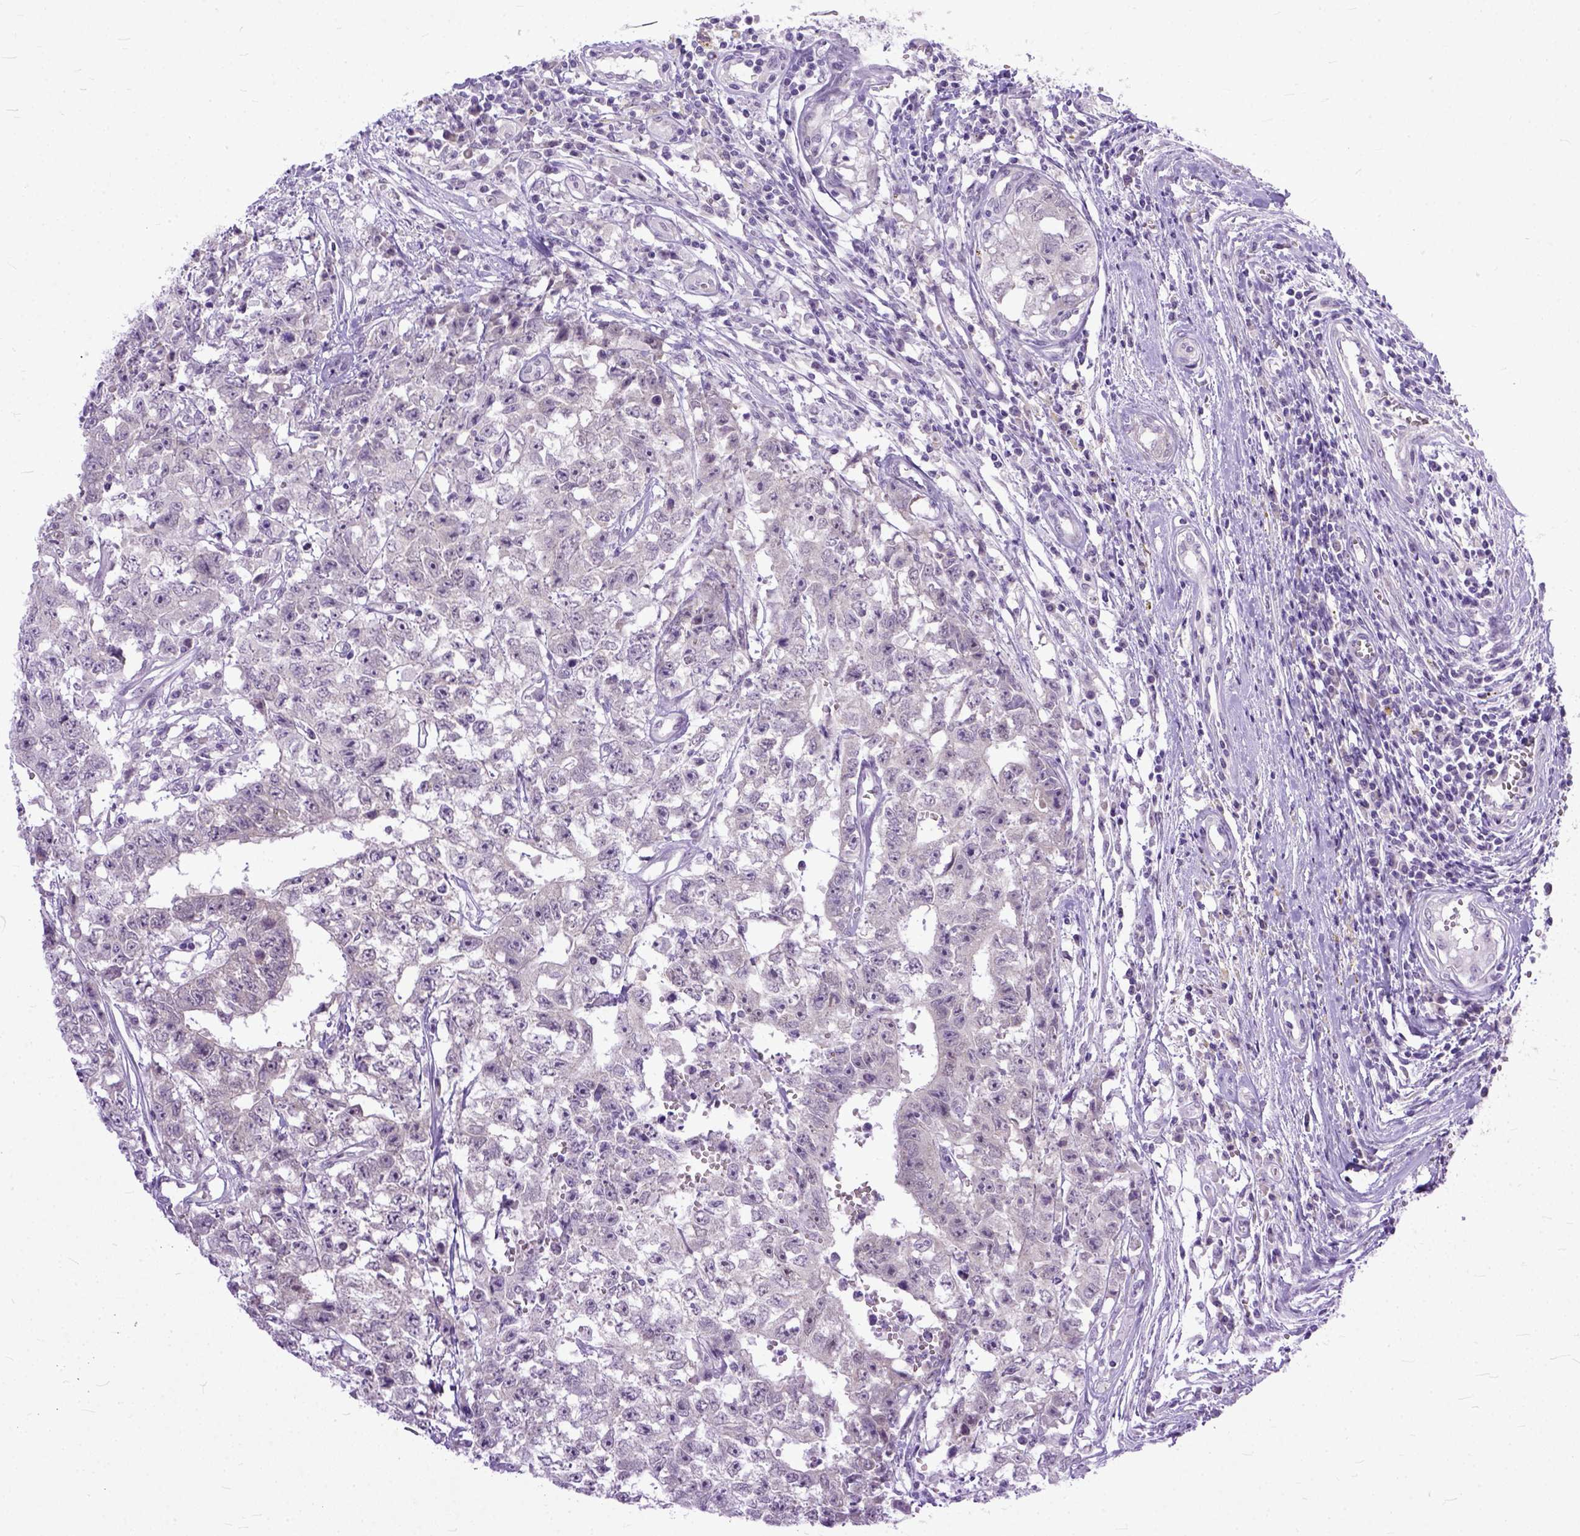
{"staining": {"intensity": "negative", "quantity": "none", "location": "none"}, "tissue": "testis cancer", "cell_type": "Tumor cells", "image_type": "cancer", "snomed": [{"axis": "morphology", "description": "Carcinoma, Embryonal, NOS"}, {"axis": "topography", "description": "Testis"}], "caption": "A high-resolution histopathology image shows immunohistochemistry (IHC) staining of testis cancer (embryonal carcinoma), which displays no significant positivity in tumor cells. (DAB (3,3'-diaminobenzidine) immunohistochemistry visualized using brightfield microscopy, high magnification).", "gene": "TCEAL7", "patient": {"sex": "male", "age": 36}}